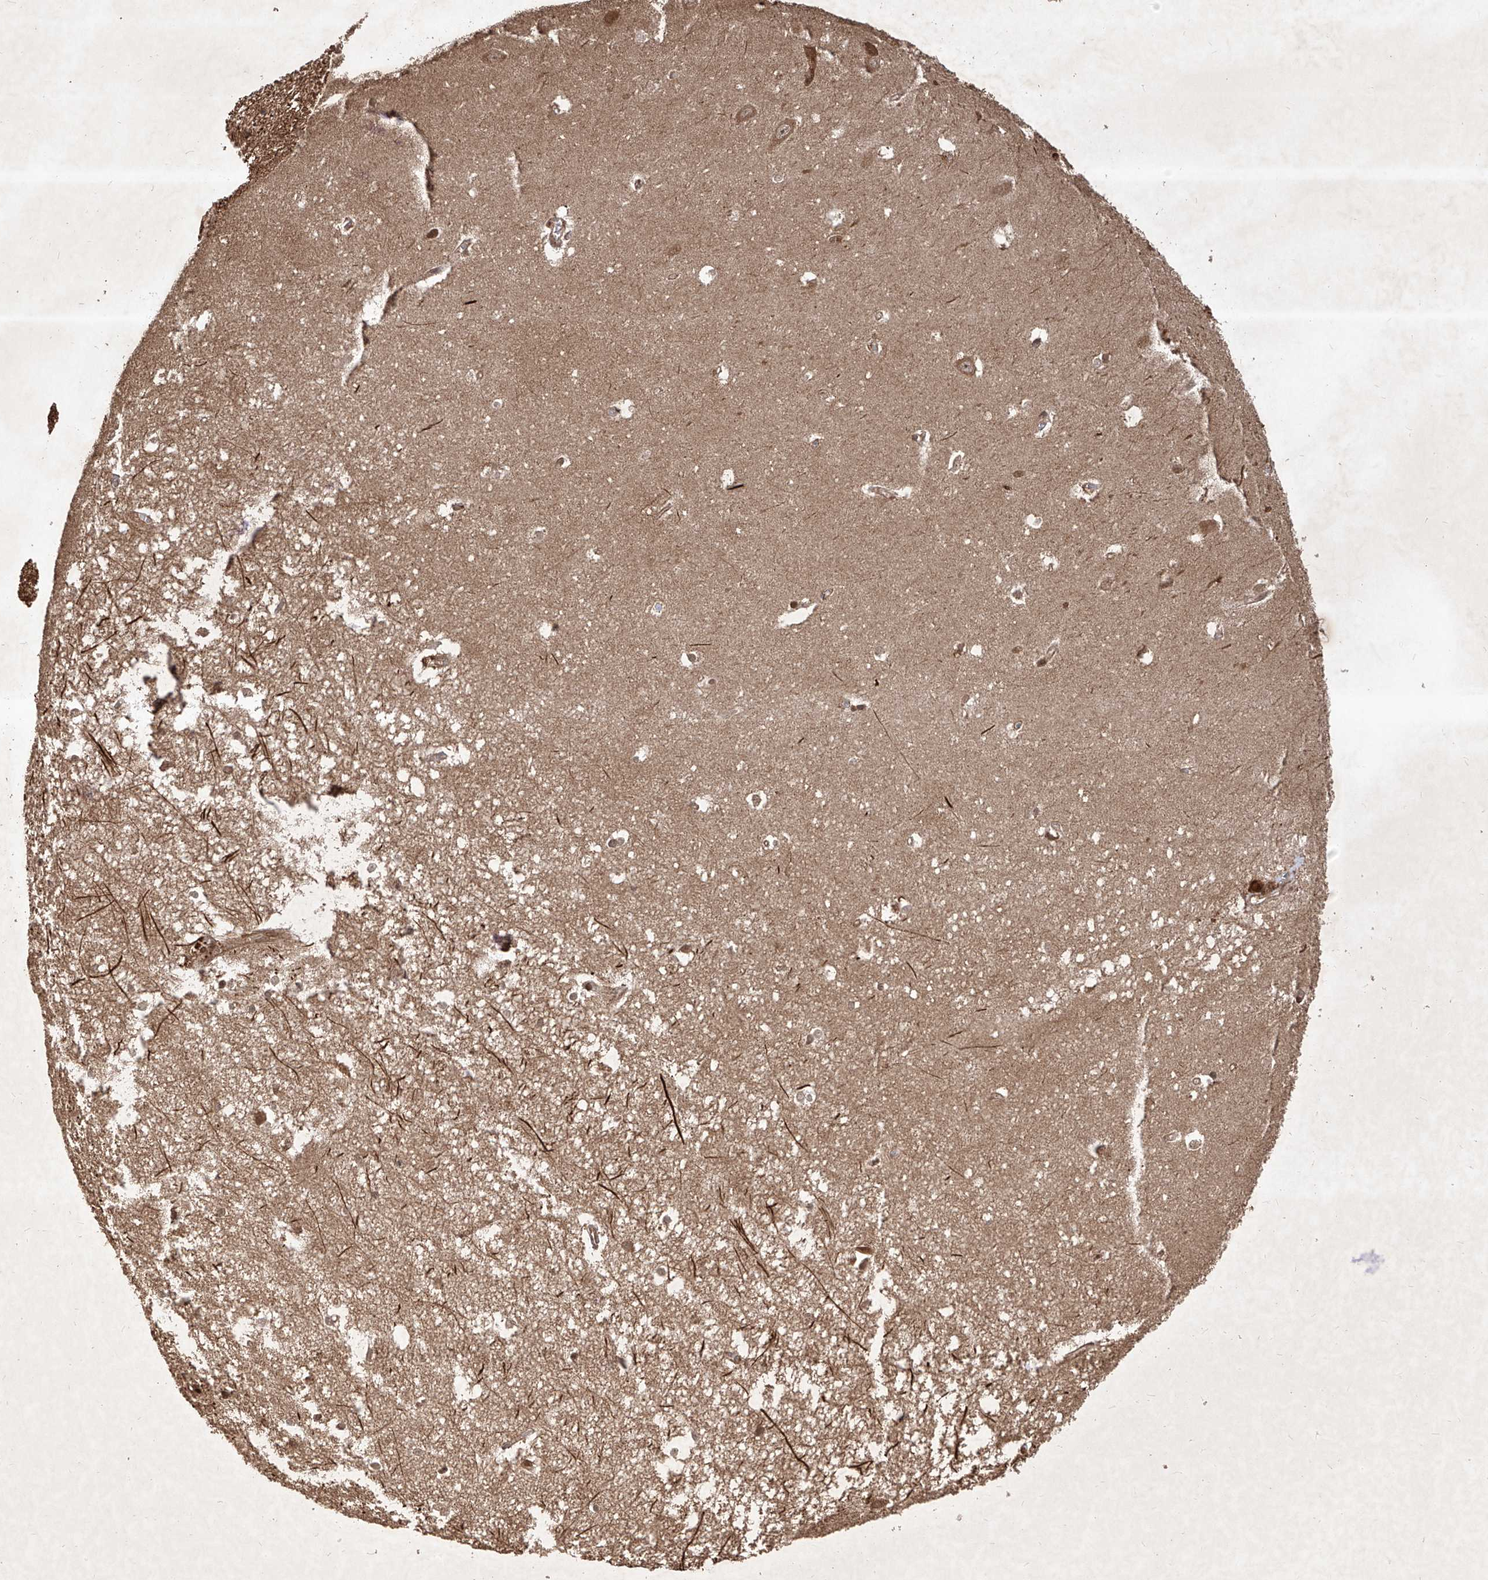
{"staining": {"intensity": "moderate", "quantity": "25%-75%", "location": "cytoplasmic/membranous,nuclear"}, "tissue": "hippocampus", "cell_type": "Glial cells", "image_type": "normal", "snomed": [{"axis": "morphology", "description": "Normal tissue, NOS"}, {"axis": "topography", "description": "Hippocampus"}], "caption": "High-magnification brightfield microscopy of normal hippocampus stained with DAB (3,3'-diaminobenzidine) (brown) and counterstained with hematoxylin (blue). glial cells exhibit moderate cytoplasmic/membranous,nuclear staining is identified in approximately25%-75% of cells.", "gene": "MAGED2", "patient": {"sex": "female", "age": 64}}